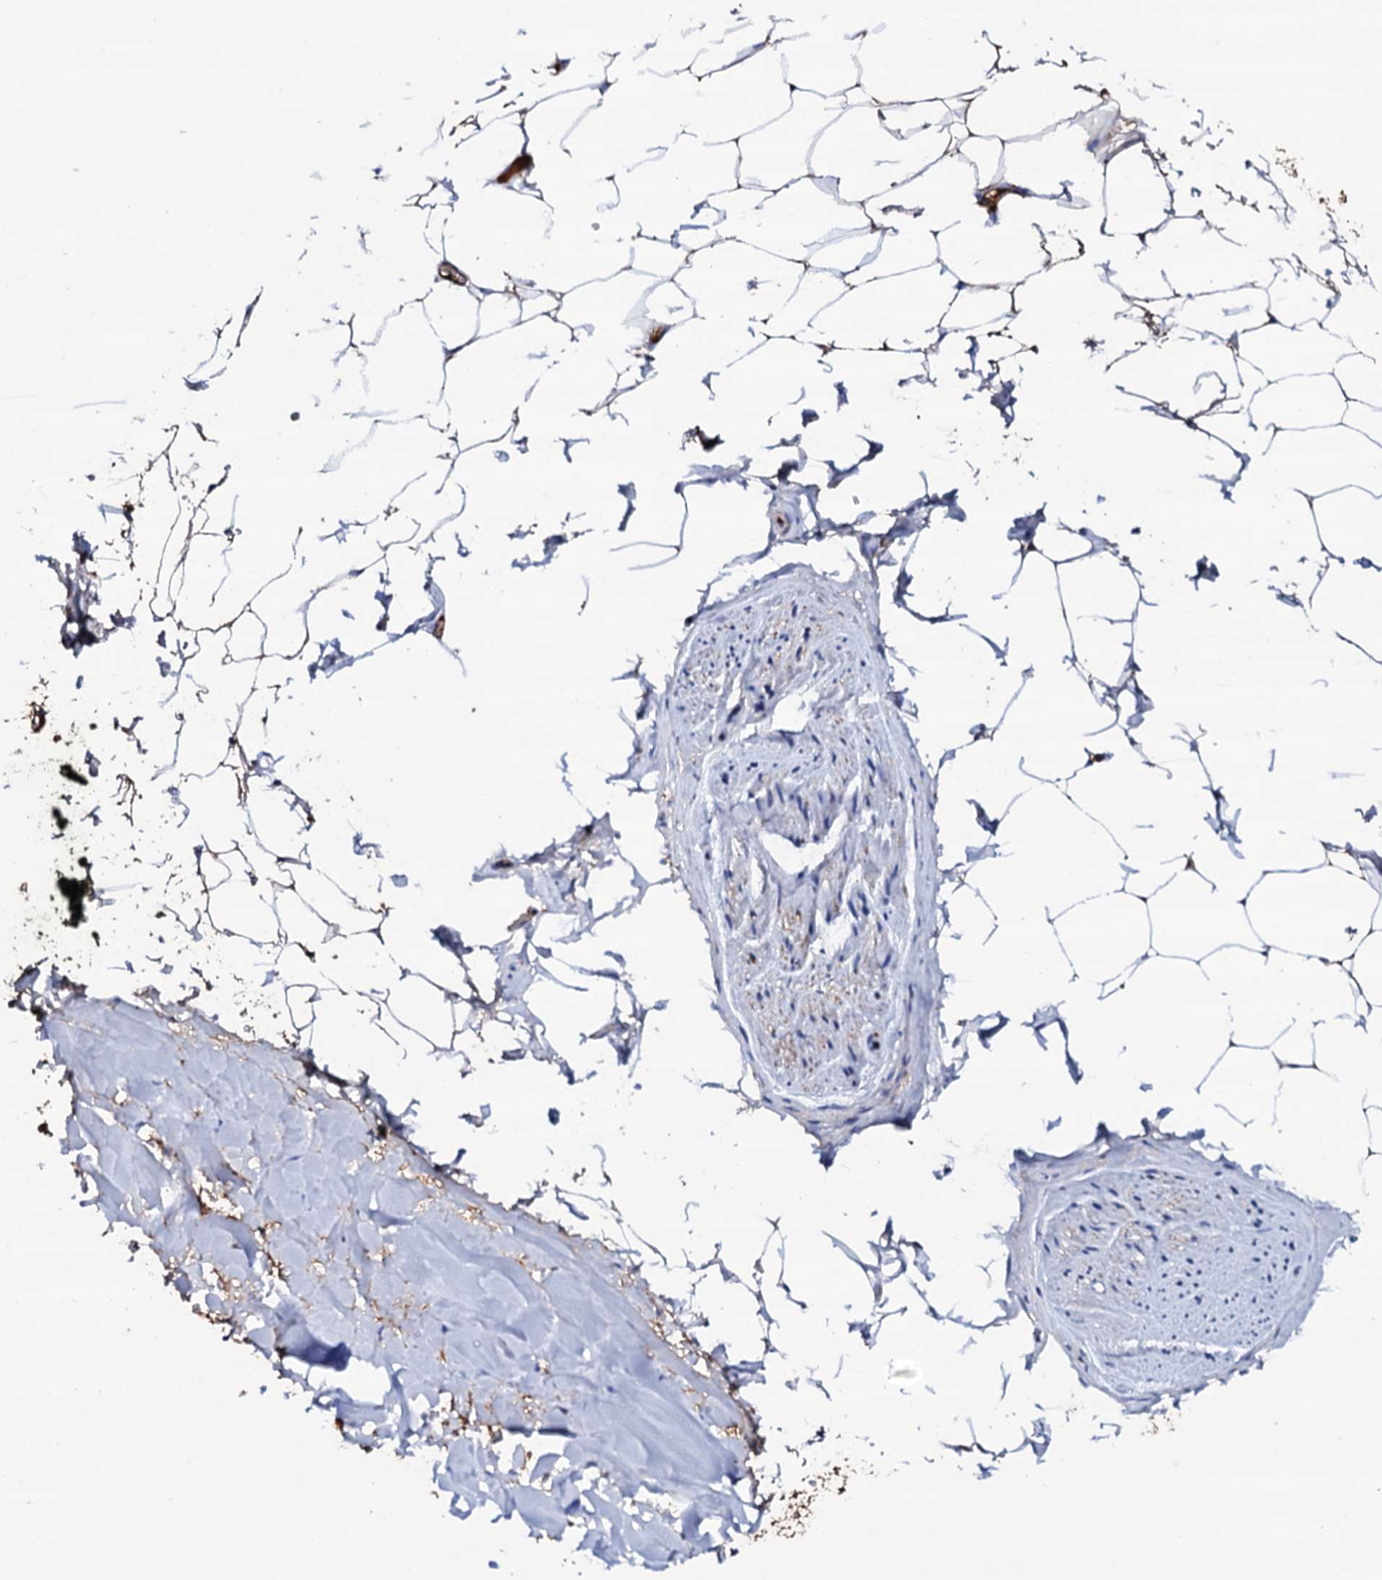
{"staining": {"intensity": "moderate", "quantity": "<25%", "location": "cytoplasmic/membranous"}, "tissue": "adipose tissue", "cell_type": "Adipocytes", "image_type": "normal", "snomed": [{"axis": "morphology", "description": "Normal tissue, NOS"}, {"axis": "morphology", "description": "Adenocarcinoma, Low grade"}, {"axis": "topography", "description": "Prostate"}, {"axis": "topography", "description": "Peripheral nerve tissue"}], "caption": "Immunohistochemistry (DAB) staining of unremarkable adipose tissue reveals moderate cytoplasmic/membranous protein positivity in approximately <25% of adipocytes. (IHC, brightfield microscopy, high magnification).", "gene": "TCAF2C", "patient": {"sex": "male", "age": 63}}